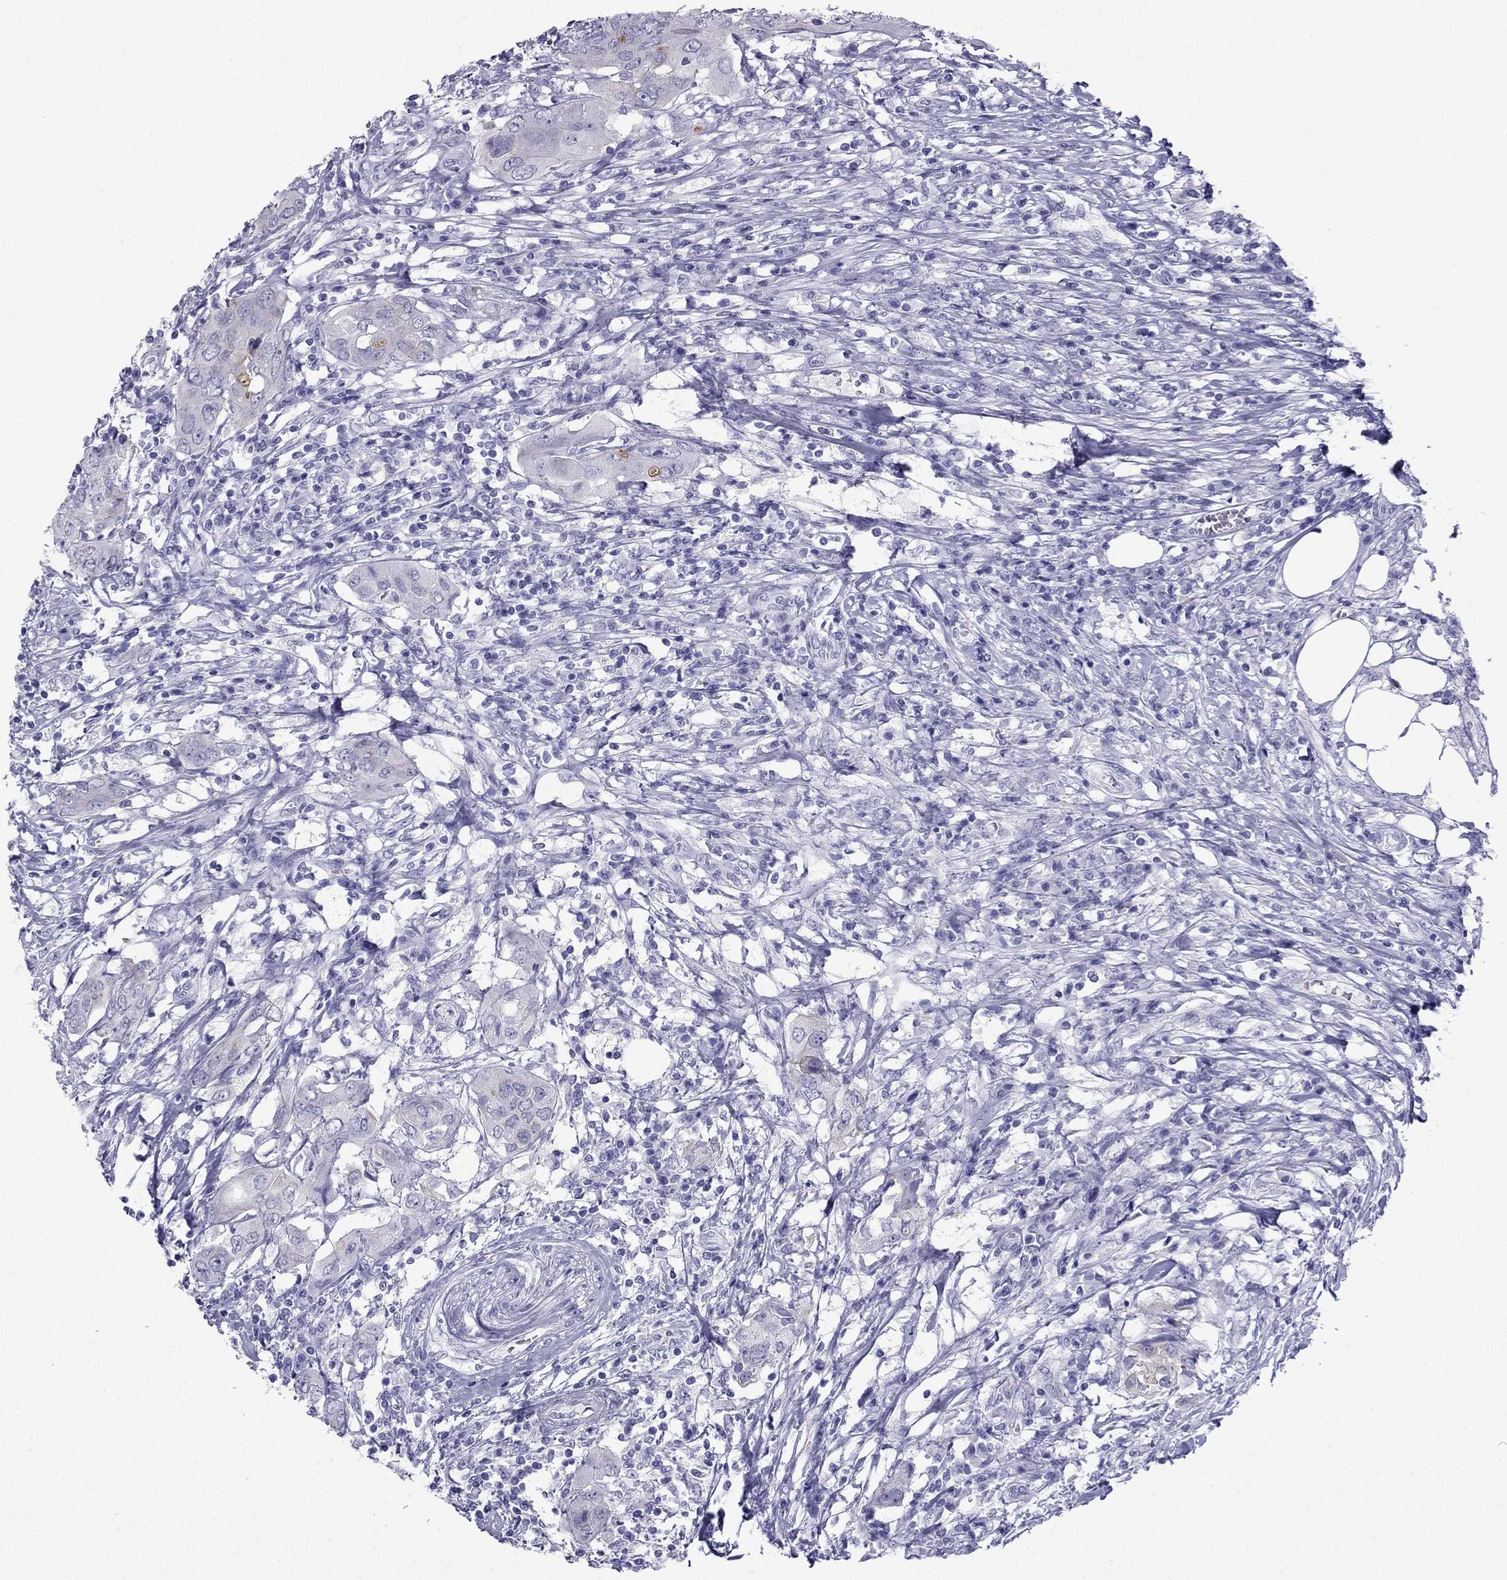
{"staining": {"intensity": "negative", "quantity": "none", "location": "none"}, "tissue": "urothelial cancer", "cell_type": "Tumor cells", "image_type": "cancer", "snomed": [{"axis": "morphology", "description": "Urothelial carcinoma, NOS"}, {"axis": "morphology", "description": "Urothelial carcinoma, High grade"}, {"axis": "topography", "description": "Urinary bladder"}], "caption": "The micrograph reveals no staining of tumor cells in urothelial carcinoma (high-grade). (Brightfield microscopy of DAB IHC at high magnification).", "gene": "GJA8", "patient": {"sex": "male", "age": 63}}